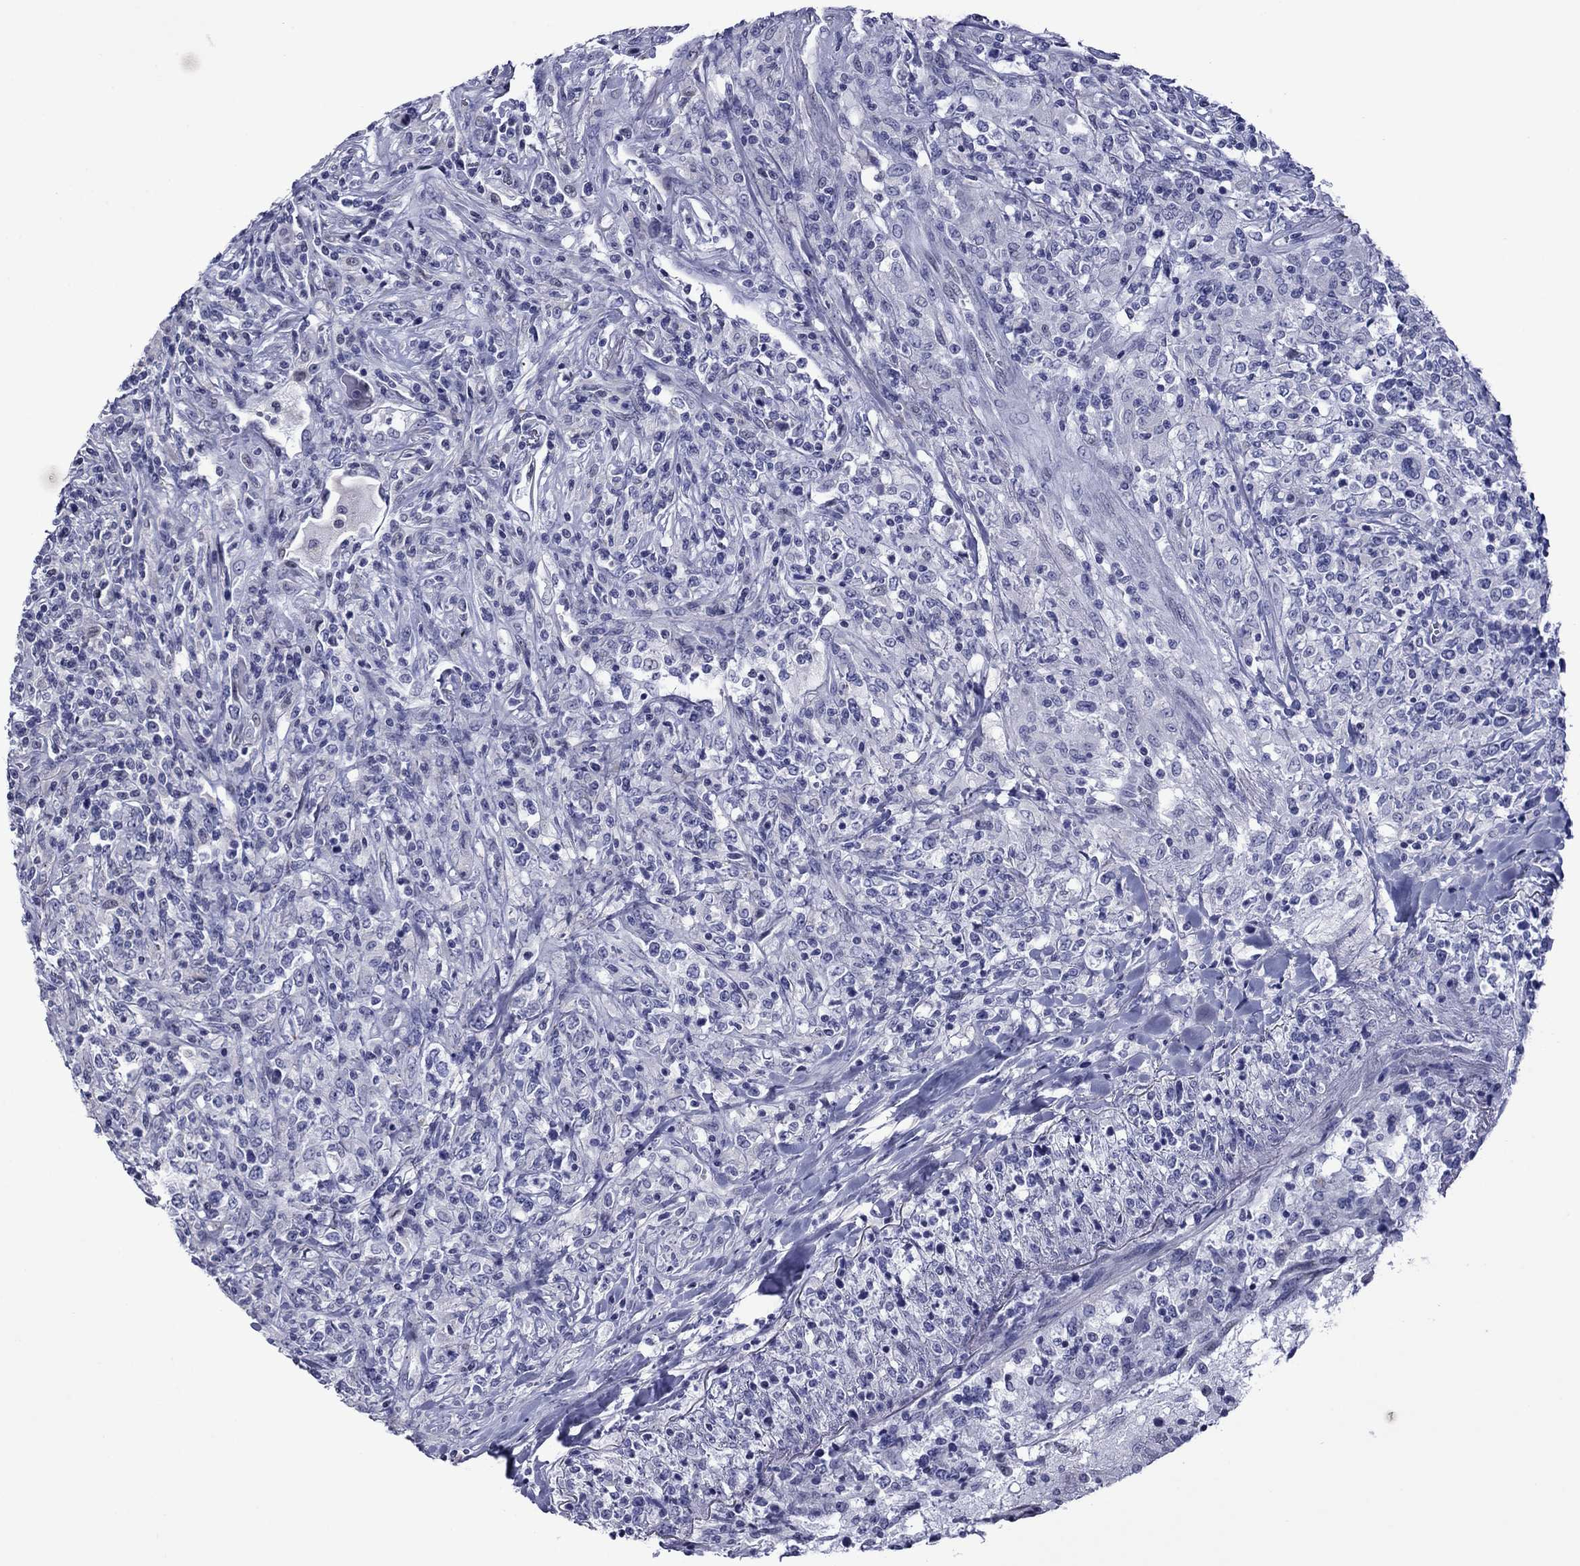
{"staining": {"intensity": "negative", "quantity": "none", "location": "none"}, "tissue": "lymphoma", "cell_type": "Tumor cells", "image_type": "cancer", "snomed": [{"axis": "morphology", "description": "Malignant lymphoma, non-Hodgkin's type, High grade"}, {"axis": "topography", "description": "Lung"}], "caption": "A high-resolution image shows immunohistochemistry staining of lymphoma, which displays no significant expression in tumor cells. (Immunohistochemistry (ihc), brightfield microscopy, high magnification).", "gene": "PIWIL1", "patient": {"sex": "male", "age": 79}}